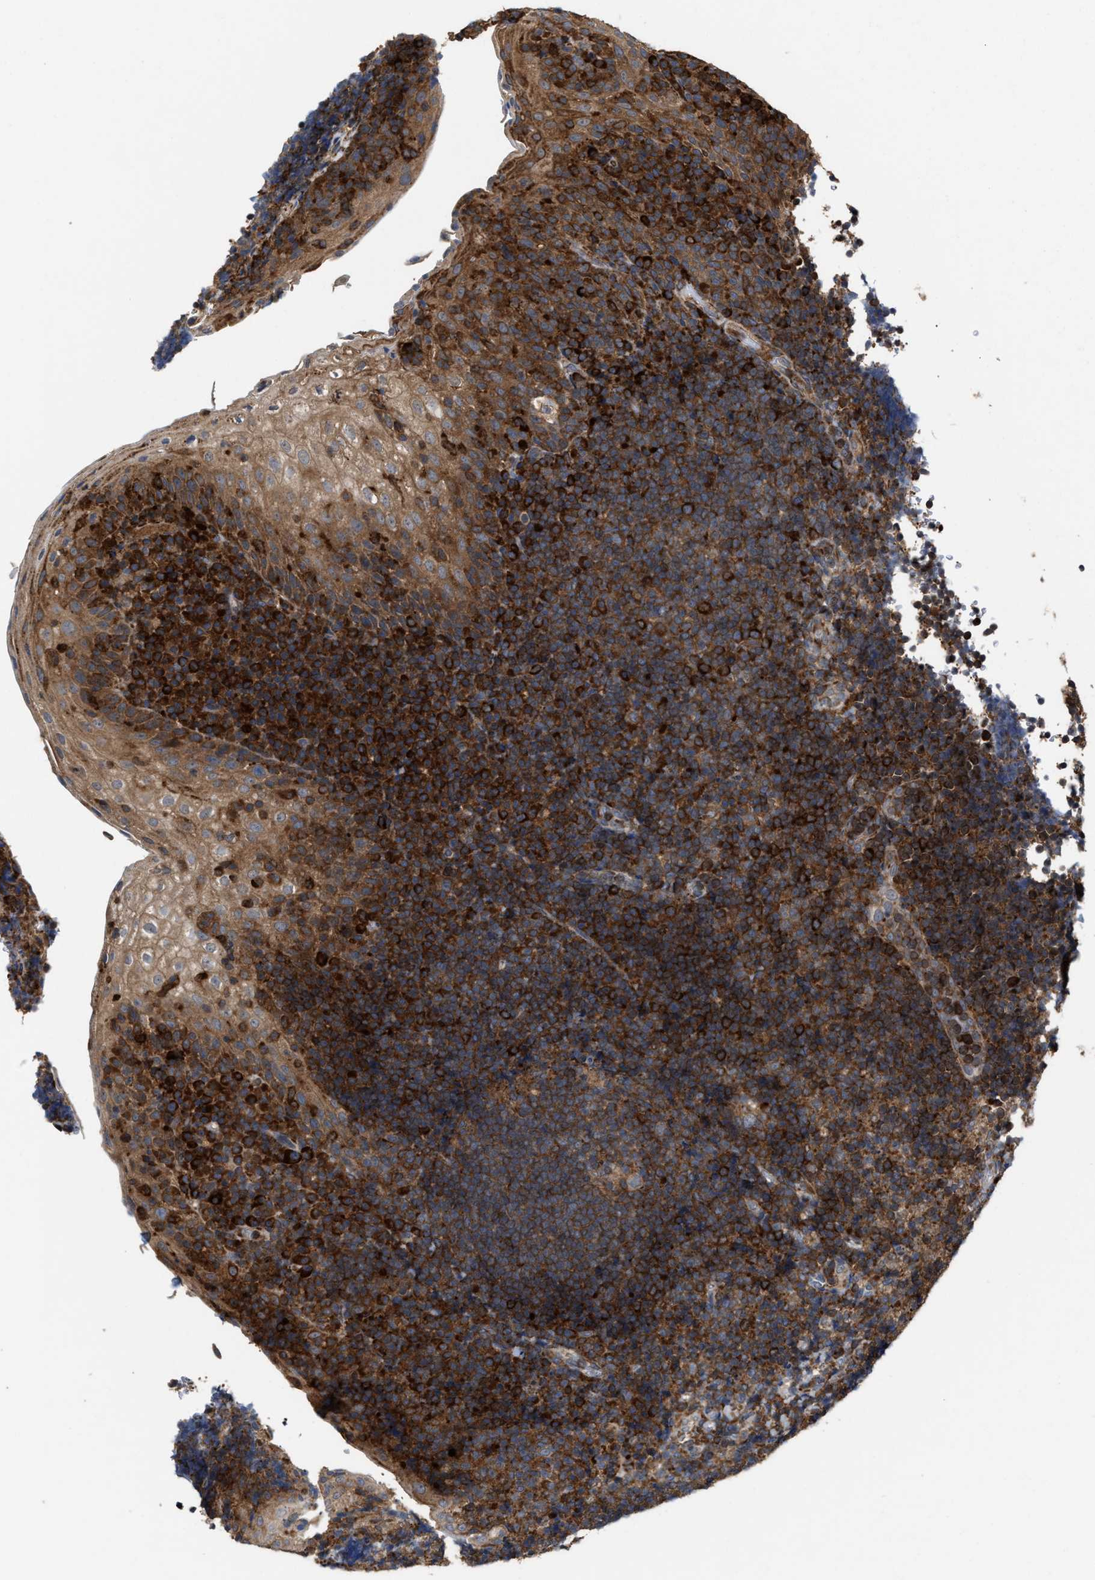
{"staining": {"intensity": "strong", "quantity": ">75%", "location": "cytoplasmic/membranous"}, "tissue": "tonsil", "cell_type": "Germinal center cells", "image_type": "normal", "snomed": [{"axis": "morphology", "description": "Normal tissue, NOS"}, {"axis": "topography", "description": "Tonsil"}], "caption": "Strong cytoplasmic/membranous protein positivity is seen in about >75% of germinal center cells in tonsil.", "gene": "FGD3", "patient": {"sex": "male", "age": 37}}